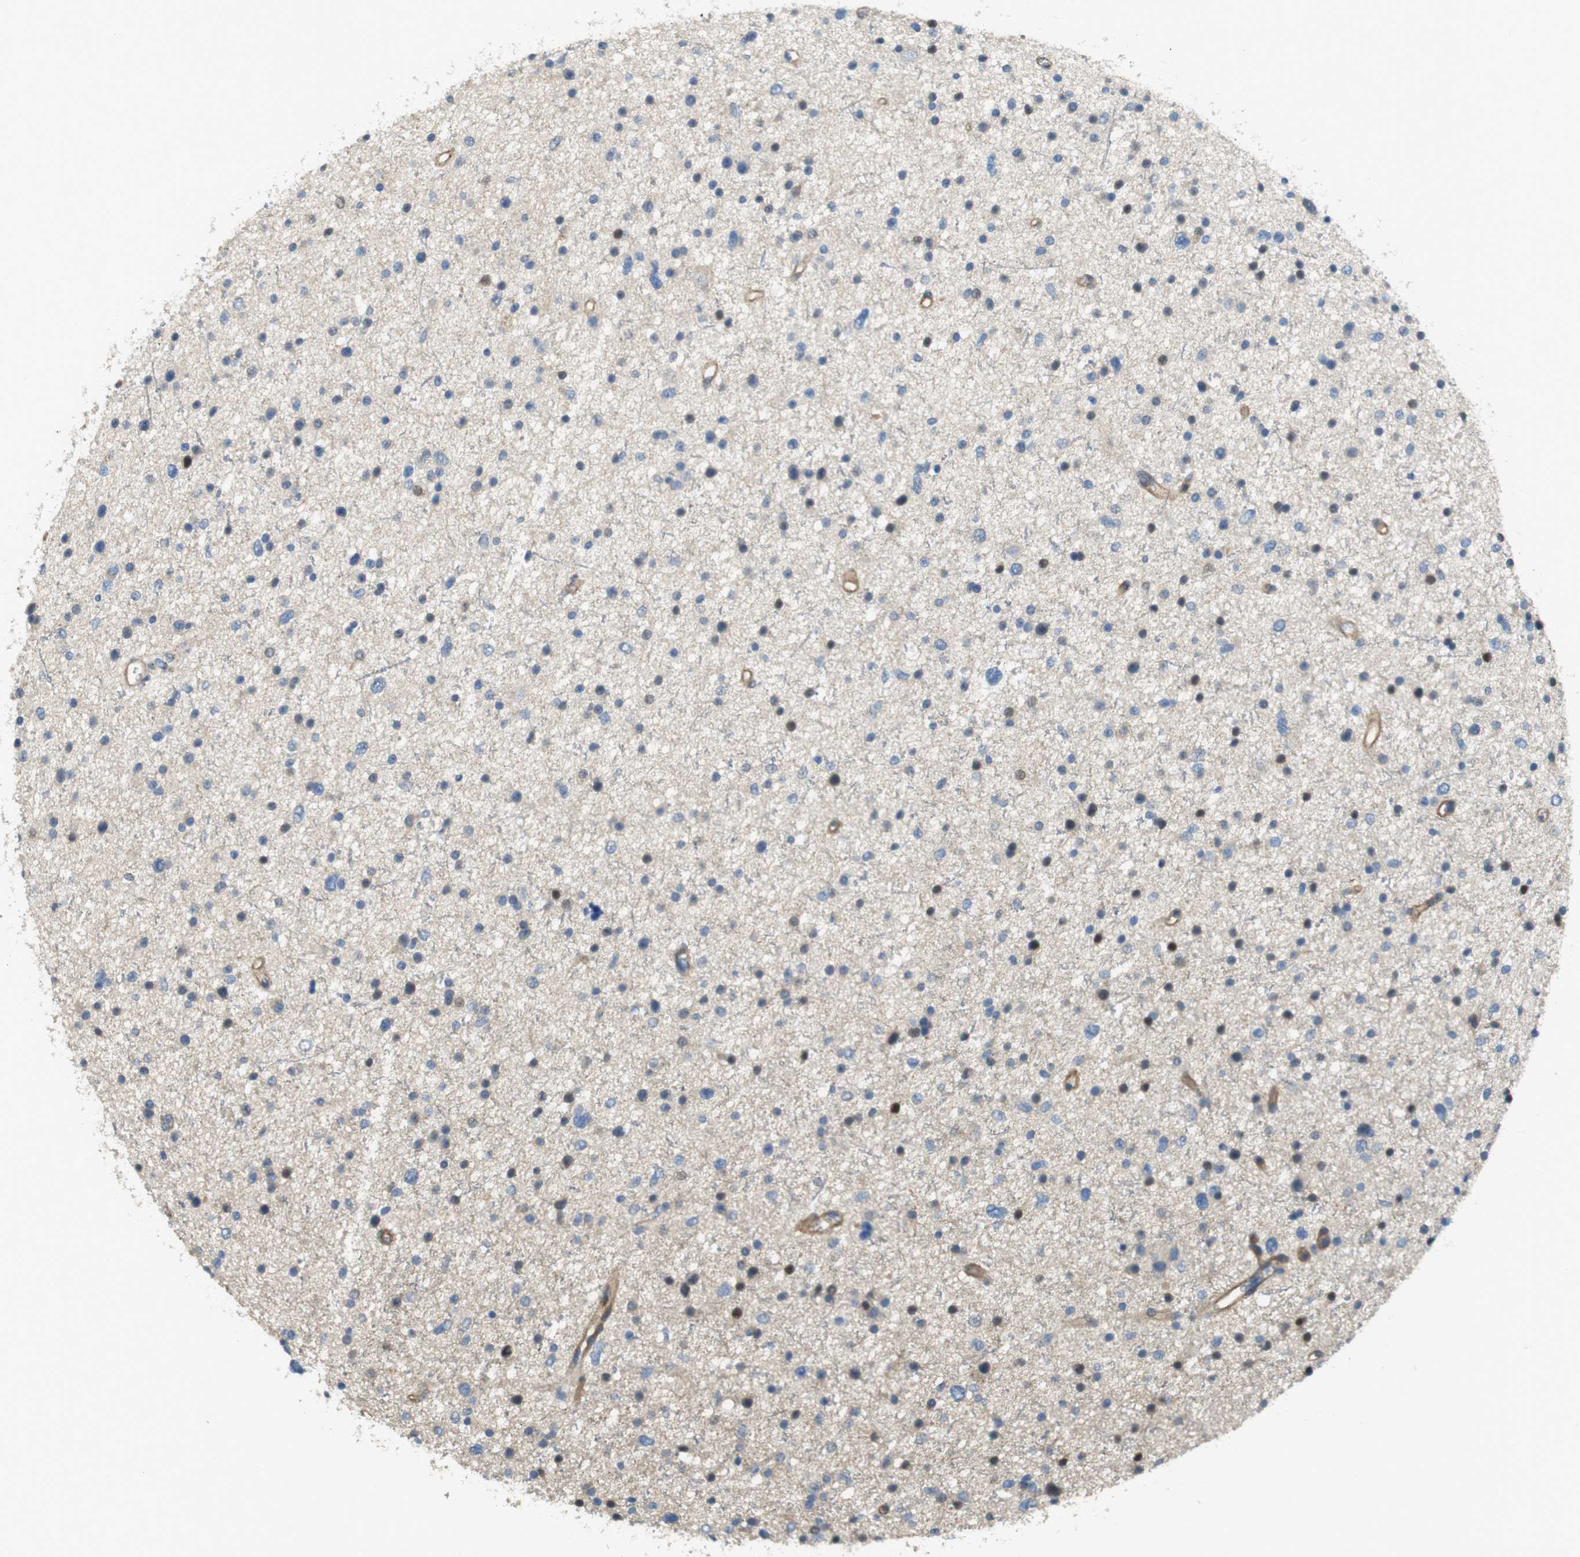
{"staining": {"intensity": "negative", "quantity": "none", "location": "none"}, "tissue": "glioma", "cell_type": "Tumor cells", "image_type": "cancer", "snomed": [{"axis": "morphology", "description": "Glioma, malignant, Low grade"}, {"axis": "topography", "description": "Brain"}], "caption": "IHC histopathology image of neoplastic tissue: human glioma stained with DAB reveals no significant protein staining in tumor cells. Nuclei are stained in blue.", "gene": "ABHD15", "patient": {"sex": "female", "age": 37}}